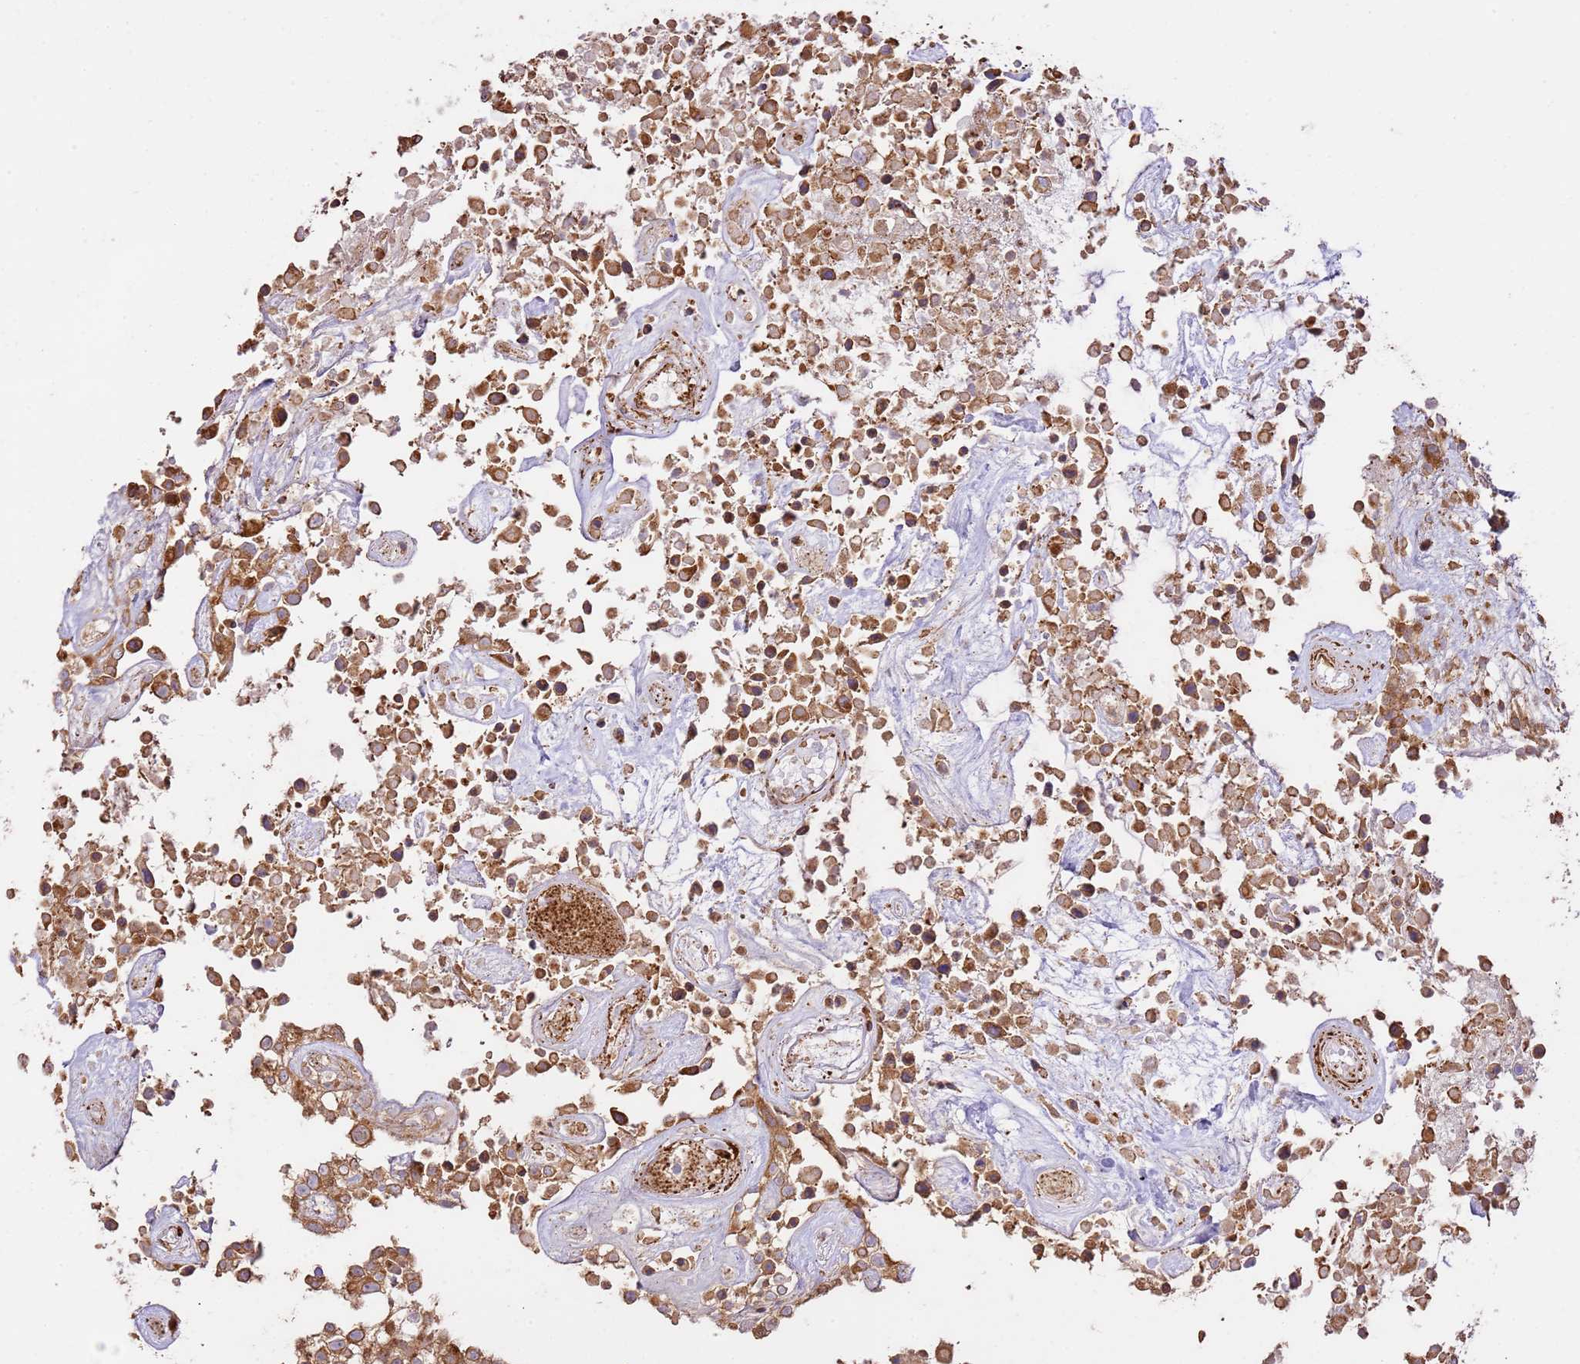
{"staining": {"intensity": "moderate", "quantity": ">75%", "location": "cytoplasmic/membranous"}, "tissue": "urothelial cancer", "cell_type": "Tumor cells", "image_type": "cancer", "snomed": [{"axis": "morphology", "description": "Urothelial carcinoma, High grade"}, {"axis": "topography", "description": "Urinary bladder"}], "caption": "Protein staining of urothelial carcinoma (high-grade) tissue displays moderate cytoplasmic/membranous staining in about >75% of tumor cells. Nuclei are stained in blue.", "gene": "ZBTB39", "patient": {"sex": "male", "age": 56}}